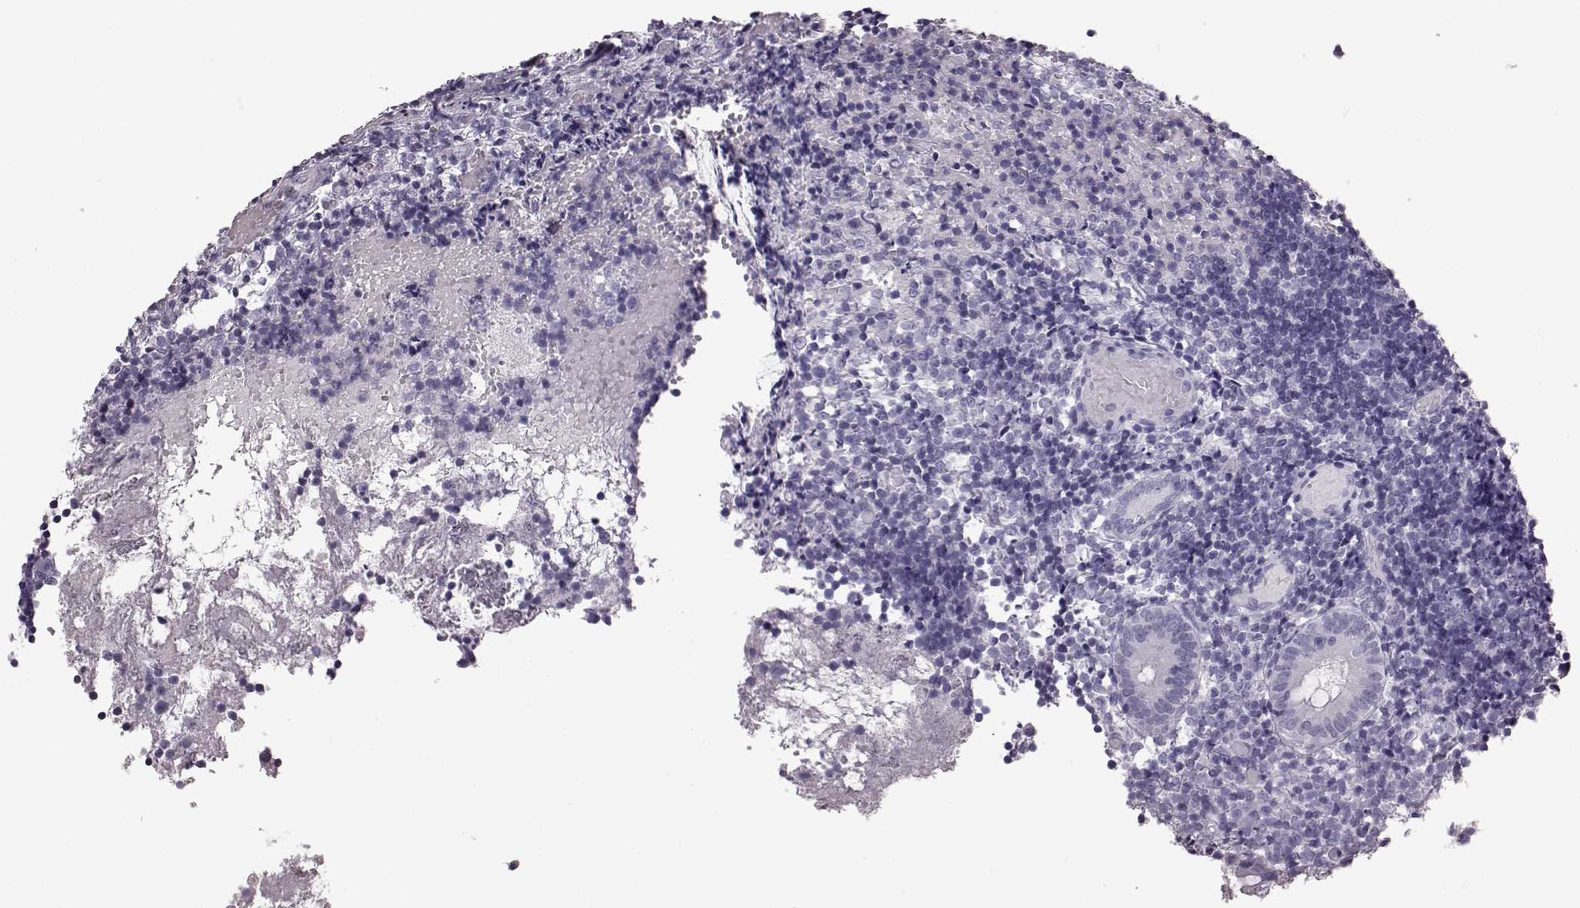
{"staining": {"intensity": "negative", "quantity": "none", "location": "none"}, "tissue": "appendix", "cell_type": "Glandular cells", "image_type": "normal", "snomed": [{"axis": "morphology", "description": "Normal tissue, NOS"}, {"axis": "topography", "description": "Appendix"}], "caption": "The histopathology image displays no significant expression in glandular cells of appendix.", "gene": "TCHHL1", "patient": {"sex": "female", "age": 32}}